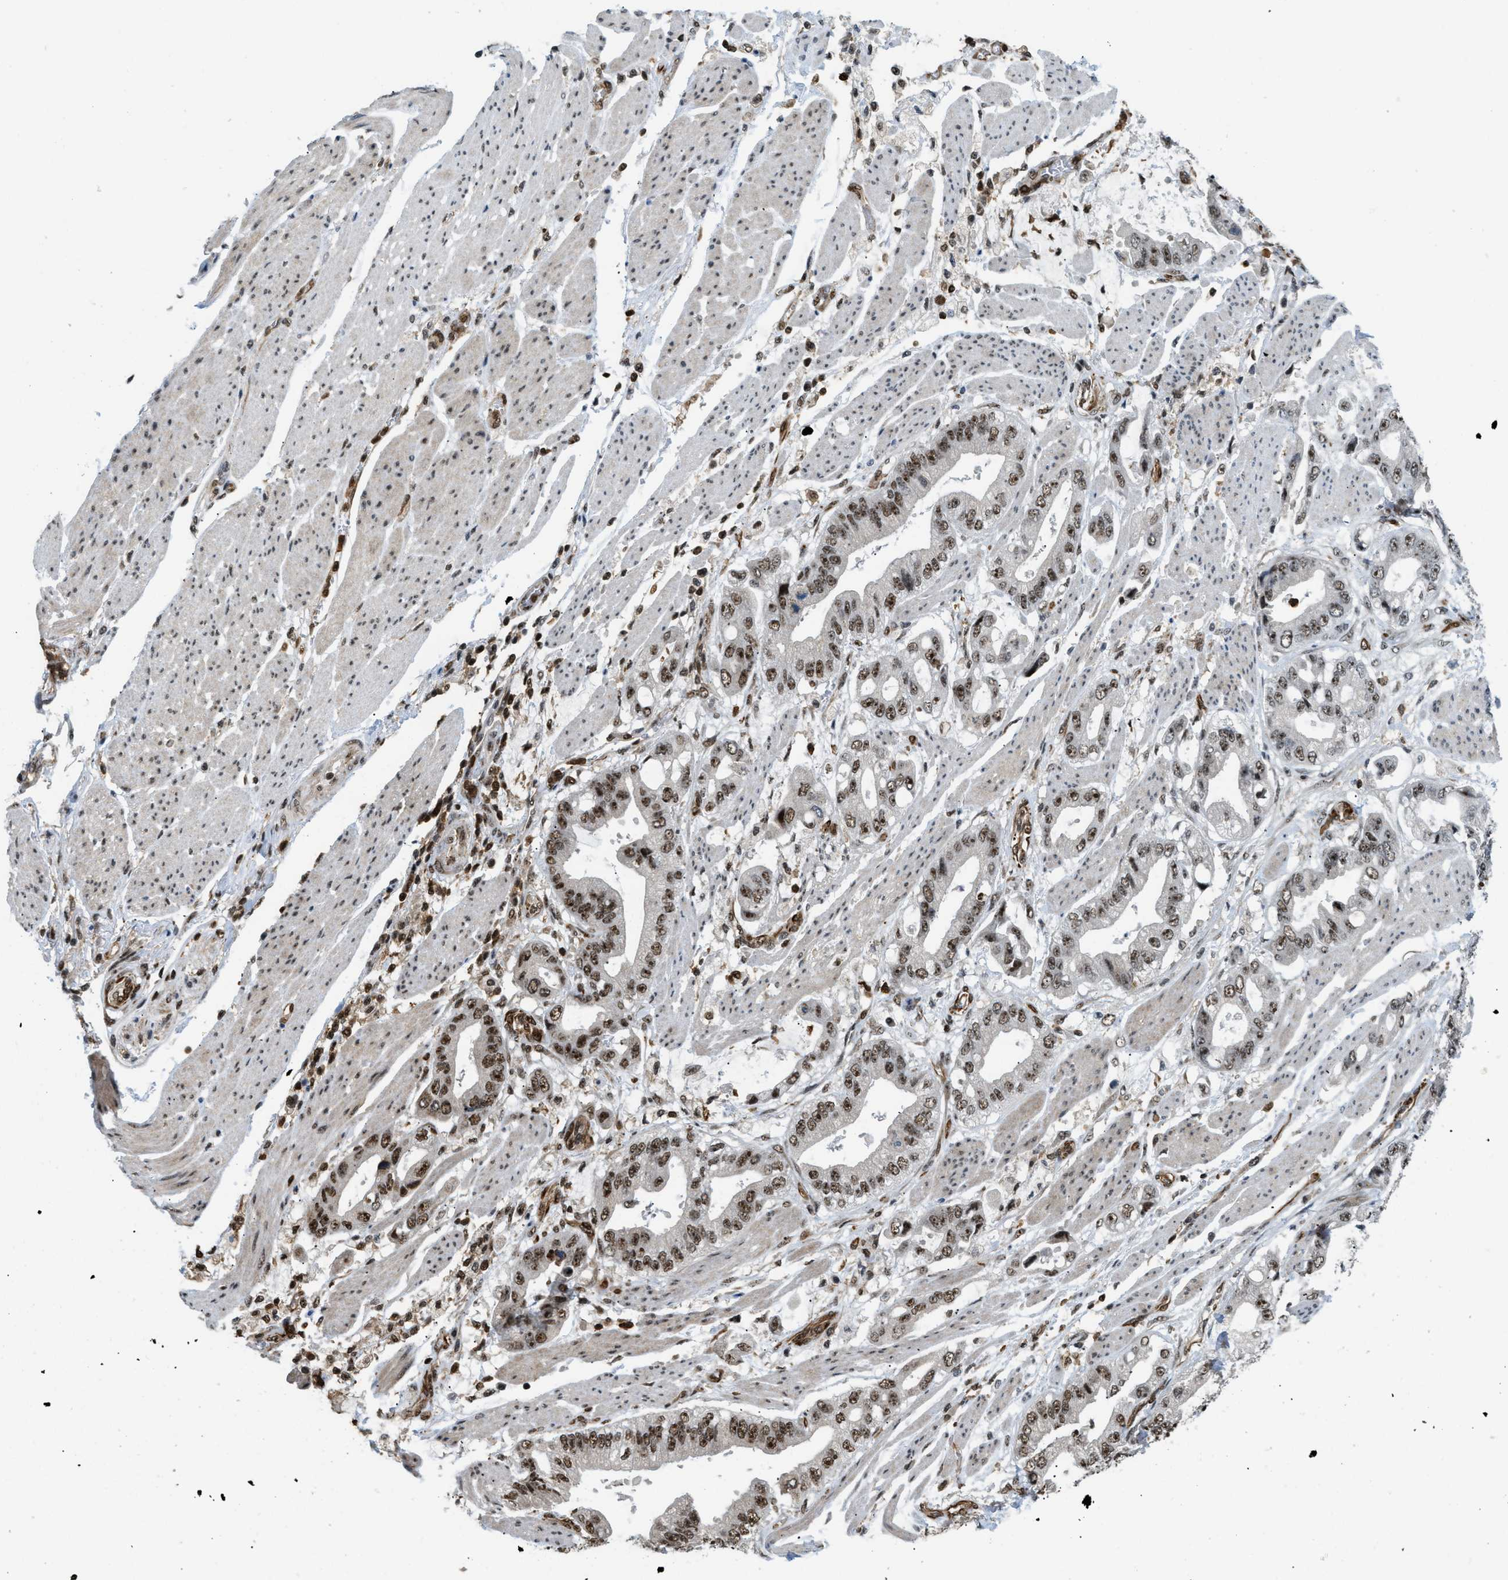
{"staining": {"intensity": "moderate", "quantity": ">75%", "location": "nuclear"}, "tissue": "stomach cancer", "cell_type": "Tumor cells", "image_type": "cancer", "snomed": [{"axis": "morphology", "description": "Normal tissue, NOS"}, {"axis": "morphology", "description": "Adenocarcinoma, NOS"}, {"axis": "topography", "description": "Stomach"}], "caption": "Immunohistochemical staining of stomach adenocarcinoma reveals moderate nuclear protein positivity in about >75% of tumor cells. Using DAB (brown) and hematoxylin (blue) stains, captured at high magnification using brightfield microscopy.", "gene": "E2F1", "patient": {"sex": "male", "age": 62}}